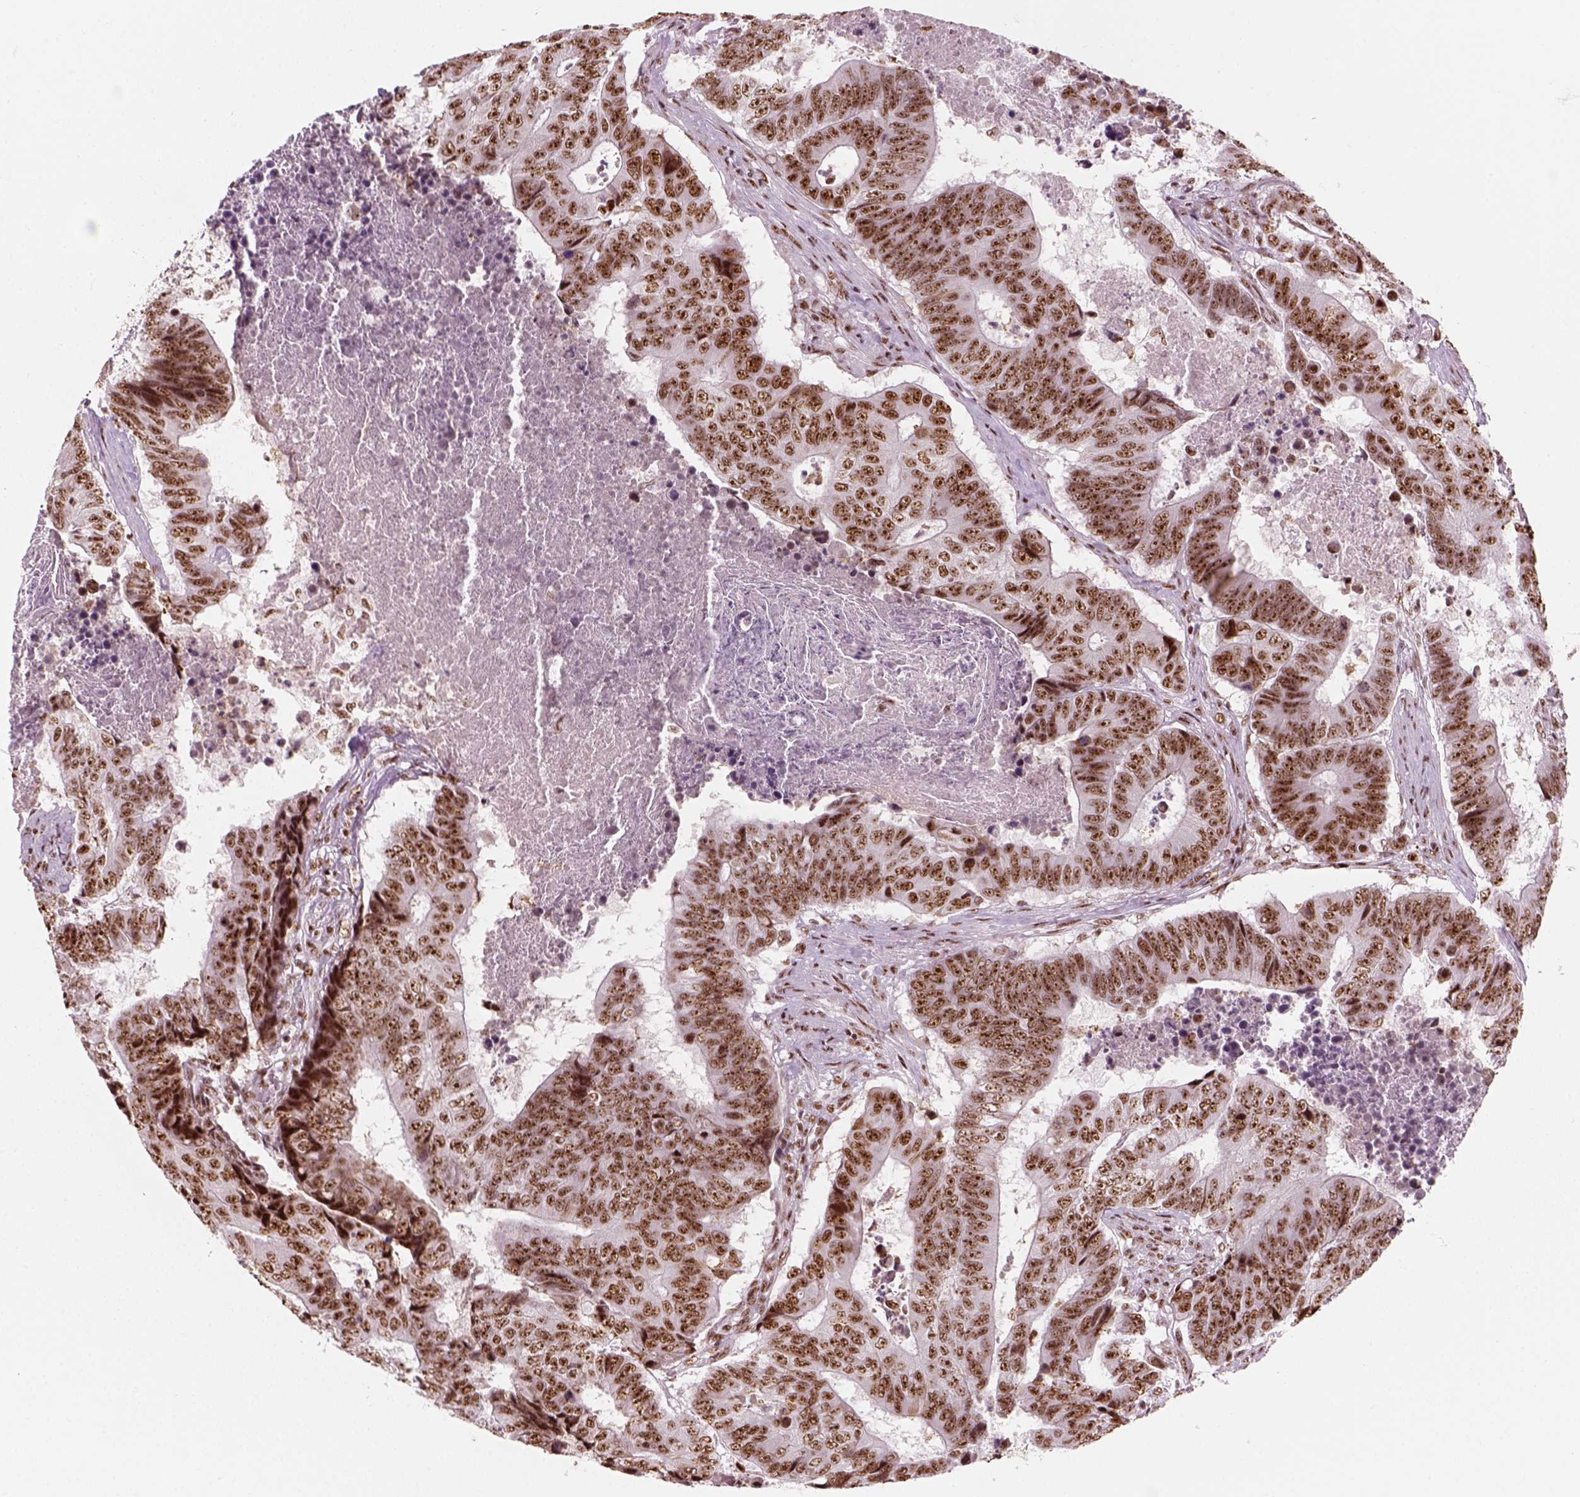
{"staining": {"intensity": "moderate", "quantity": ">75%", "location": "nuclear"}, "tissue": "colorectal cancer", "cell_type": "Tumor cells", "image_type": "cancer", "snomed": [{"axis": "morphology", "description": "Adenocarcinoma, NOS"}, {"axis": "topography", "description": "Colon"}], "caption": "The photomicrograph reveals a brown stain indicating the presence of a protein in the nuclear of tumor cells in colorectal adenocarcinoma.", "gene": "GTF2F1", "patient": {"sex": "female", "age": 48}}